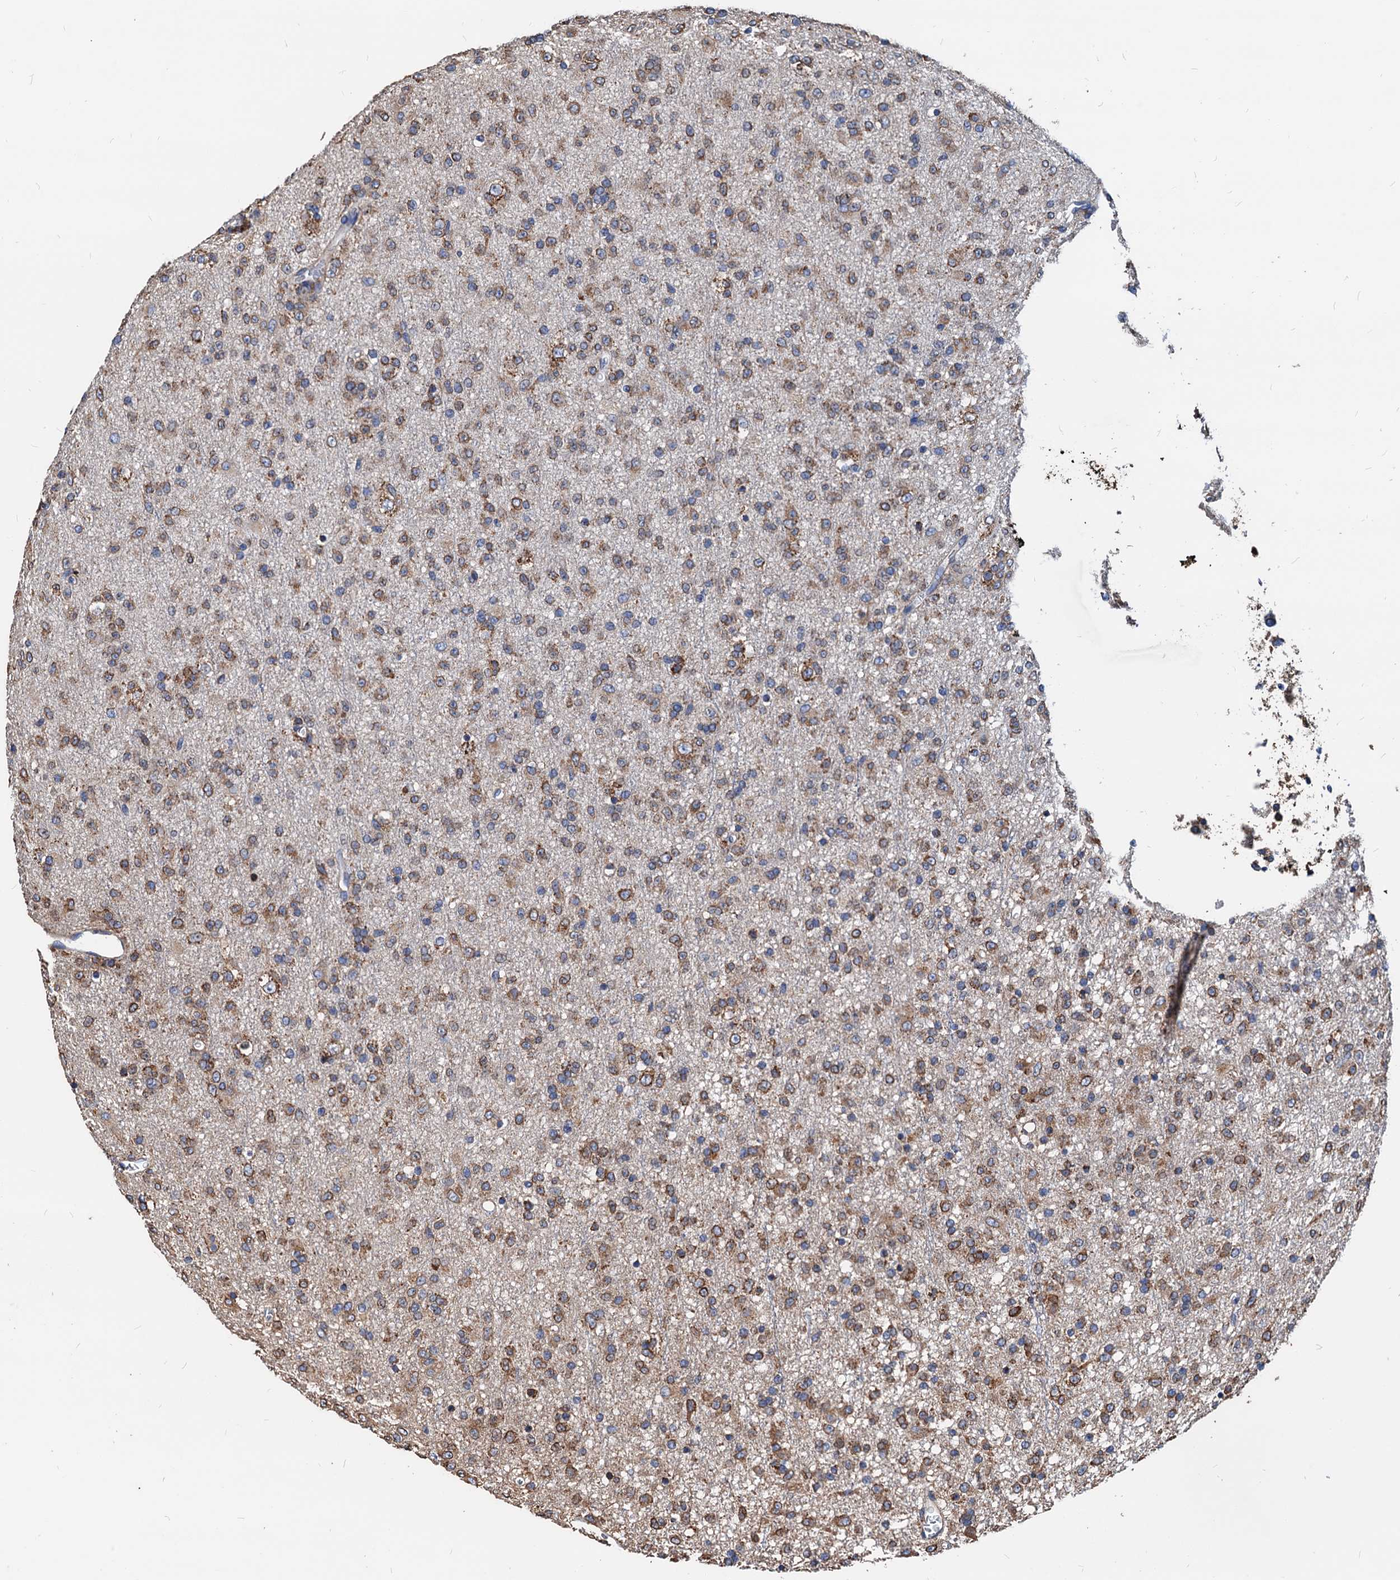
{"staining": {"intensity": "moderate", "quantity": ">75%", "location": "cytoplasmic/membranous"}, "tissue": "glioma", "cell_type": "Tumor cells", "image_type": "cancer", "snomed": [{"axis": "morphology", "description": "Glioma, malignant, Low grade"}, {"axis": "topography", "description": "Brain"}], "caption": "Glioma stained for a protein (brown) displays moderate cytoplasmic/membranous positive expression in approximately >75% of tumor cells.", "gene": "HSPA5", "patient": {"sex": "male", "age": 65}}